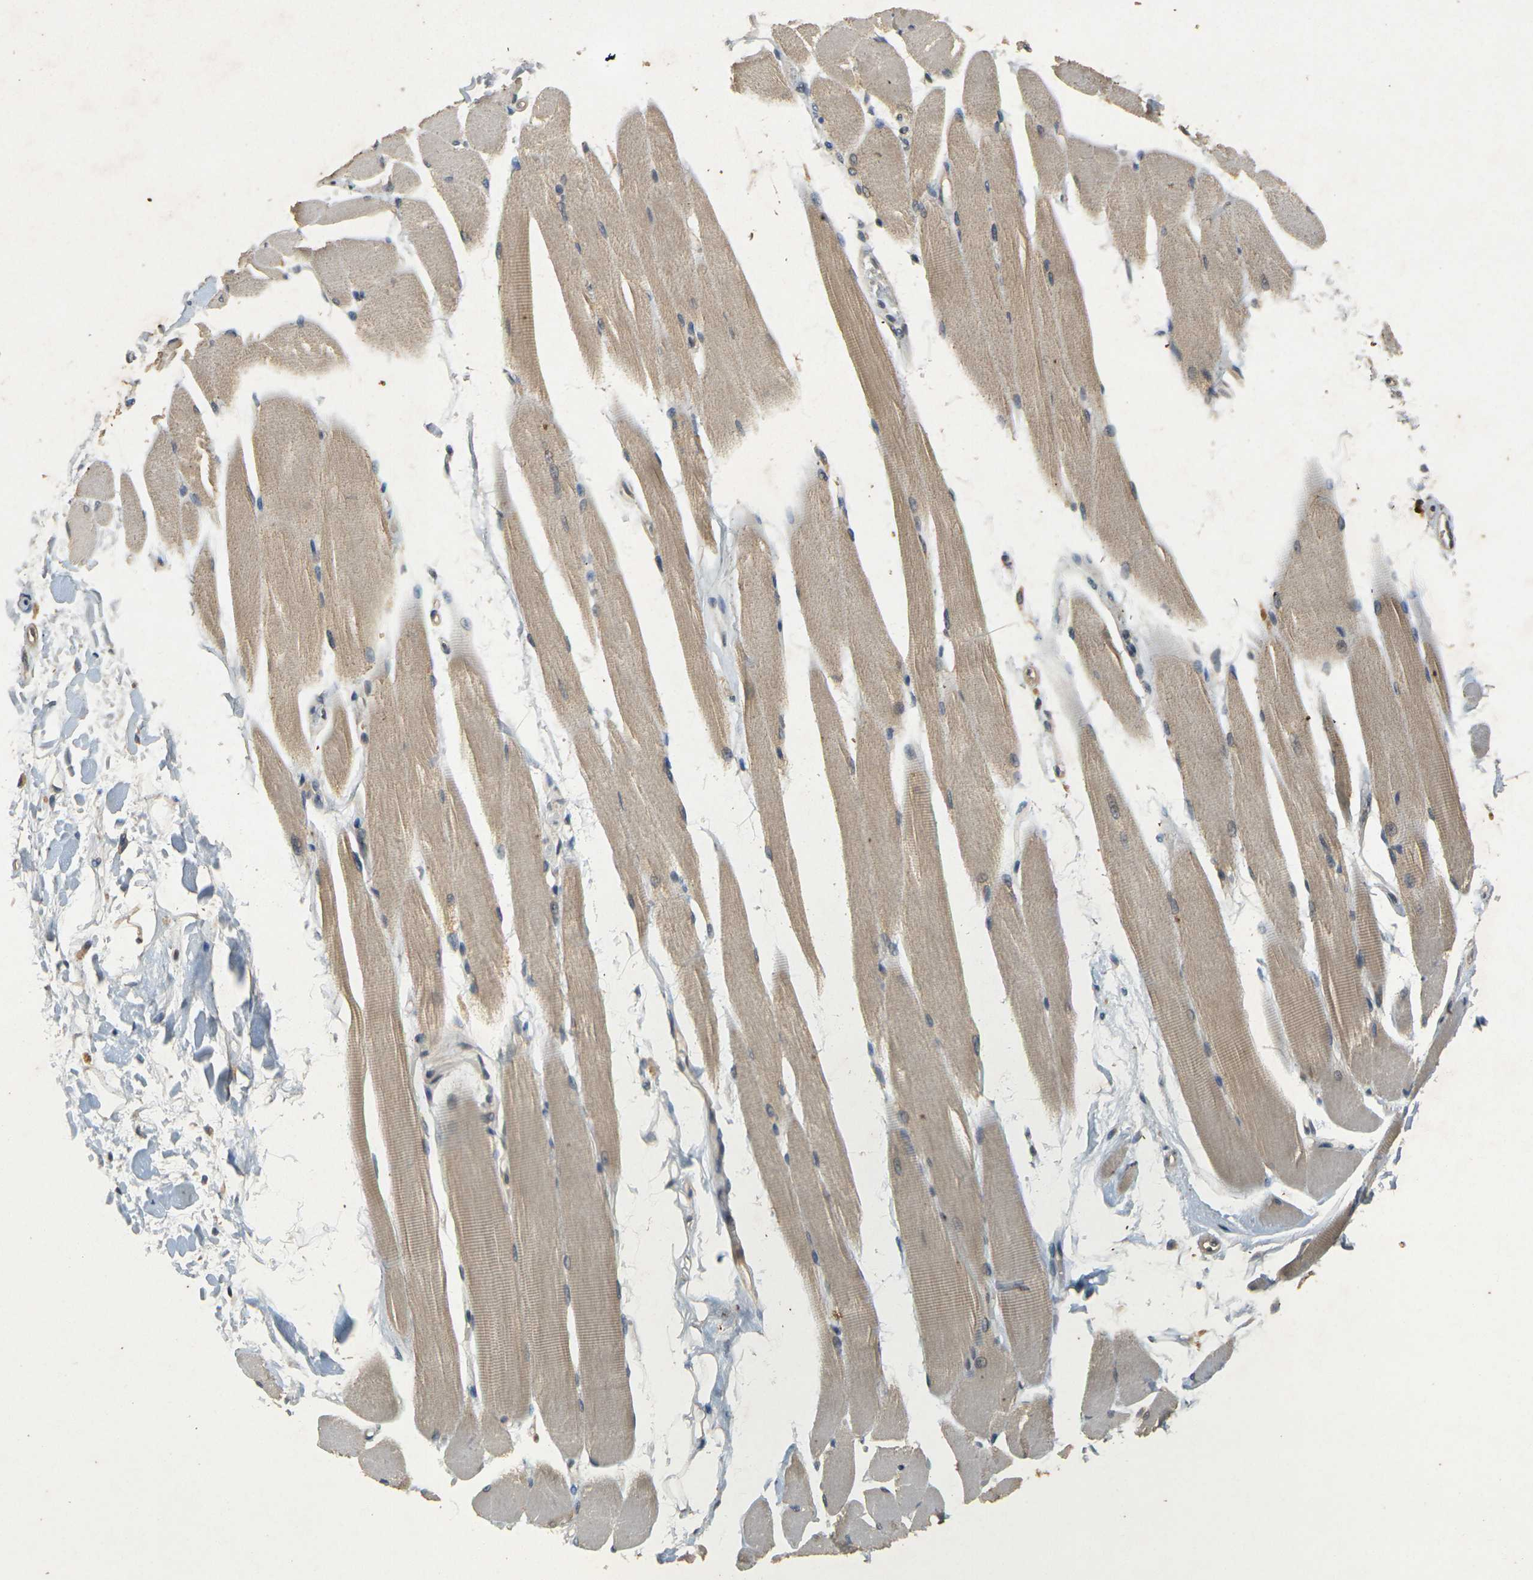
{"staining": {"intensity": "weak", "quantity": ">75%", "location": "cytoplasmic/membranous"}, "tissue": "skeletal muscle", "cell_type": "Myocytes", "image_type": "normal", "snomed": [{"axis": "morphology", "description": "Normal tissue, NOS"}, {"axis": "topography", "description": "Skeletal muscle"}, {"axis": "topography", "description": "Peripheral nerve tissue"}], "caption": "Immunohistochemistry of normal human skeletal muscle exhibits low levels of weak cytoplasmic/membranous staining in about >75% of myocytes.", "gene": "ERN1", "patient": {"sex": "female", "age": 84}}